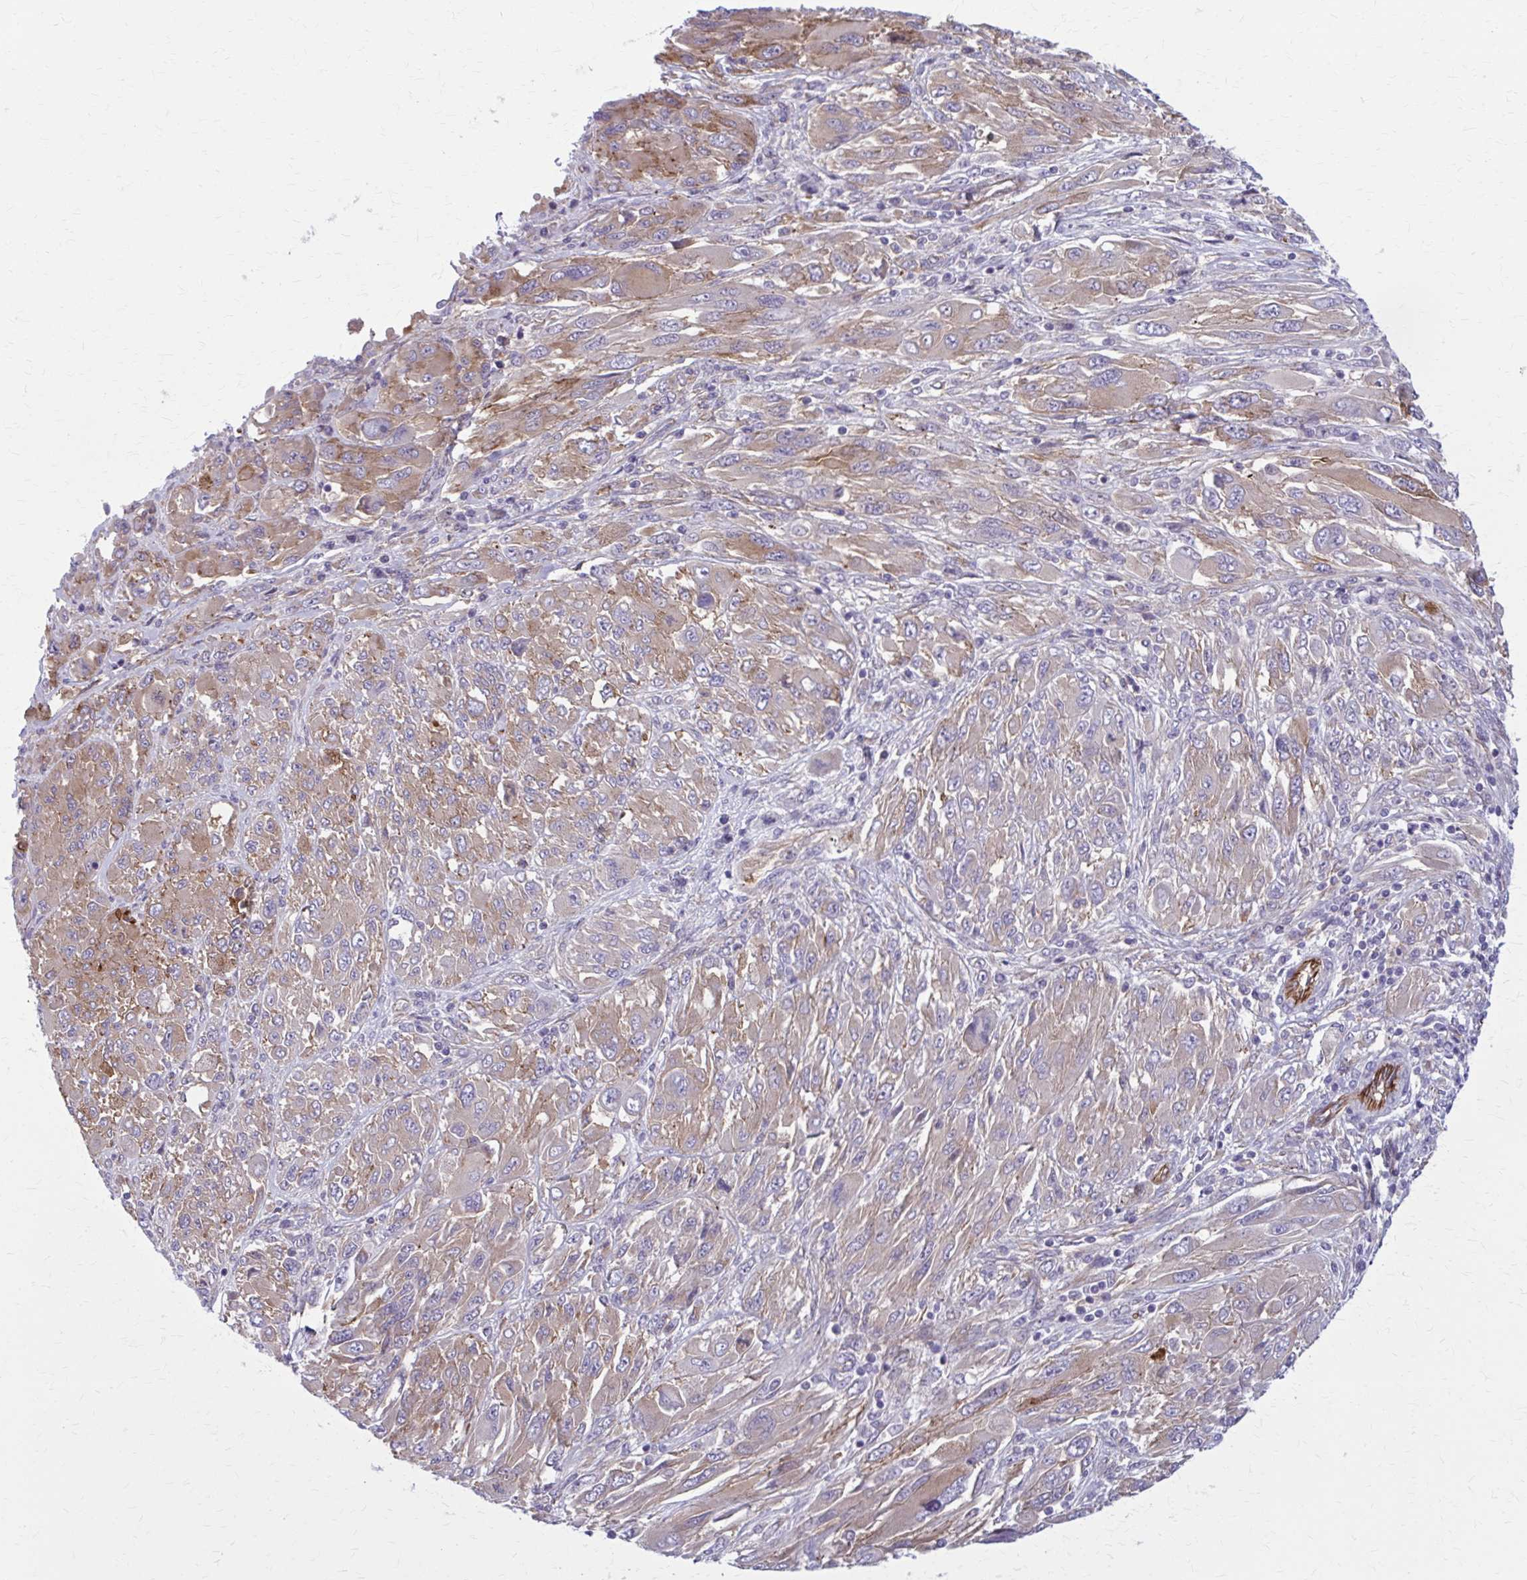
{"staining": {"intensity": "moderate", "quantity": ">75%", "location": "cytoplasmic/membranous"}, "tissue": "melanoma", "cell_type": "Tumor cells", "image_type": "cancer", "snomed": [{"axis": "morphology", "description": "Malignant melanoma, NOS"}, {"axis": "topography", "description": "Skin"}], "caption": "Protein staining exhibits moderate cytoplasmic/membranous expression in approximately >75% of tumor cells in melanoma.", "gene": "ZDHHC7", "patient": {"sex": "female", "age": 91}}